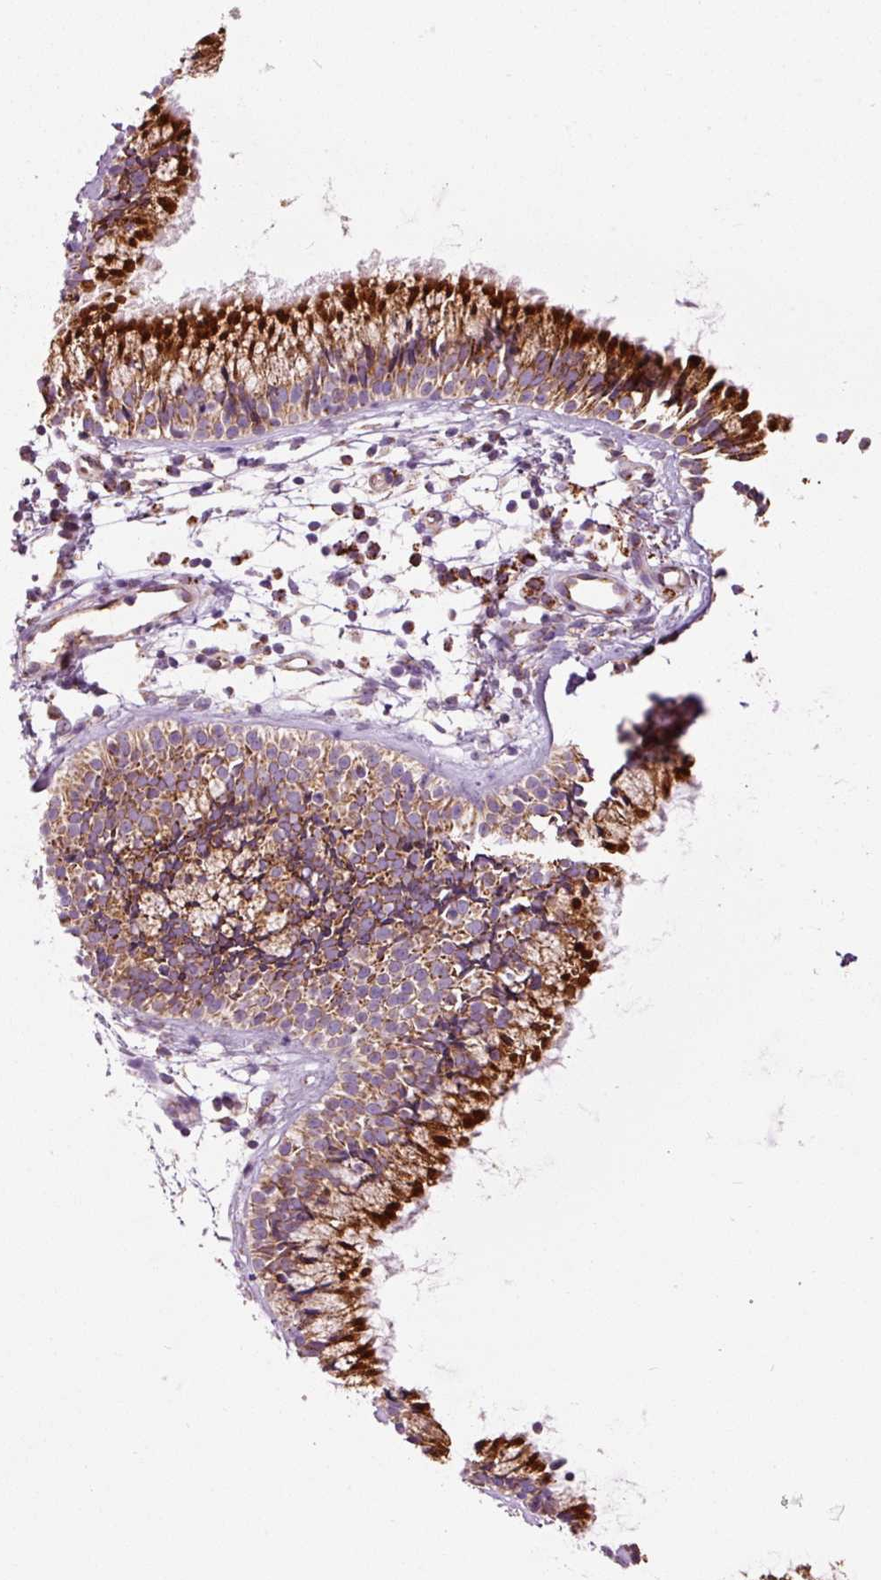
{"staining": {"intensity": "strong", "quantity": ">75%", "location": "cytoplasmic/membranous"}, "tissue": "nasopharynx", "cell_type": "Respiratory epithelial cells", "image_type": "normal", "snomed": [{"axis": "morphology", "description": "Normal tissue, NOS"}, {"axis": "topography", "description": "Nasopharynx"}], "caption": "A brown stain labels strong cytoplasmic/membranous positivity of a protein in respiratory epithelial cells of unremarkable nasopharynx.", "gene": "NDUFB4", "patient": {"sex": "male", "age": 21}}